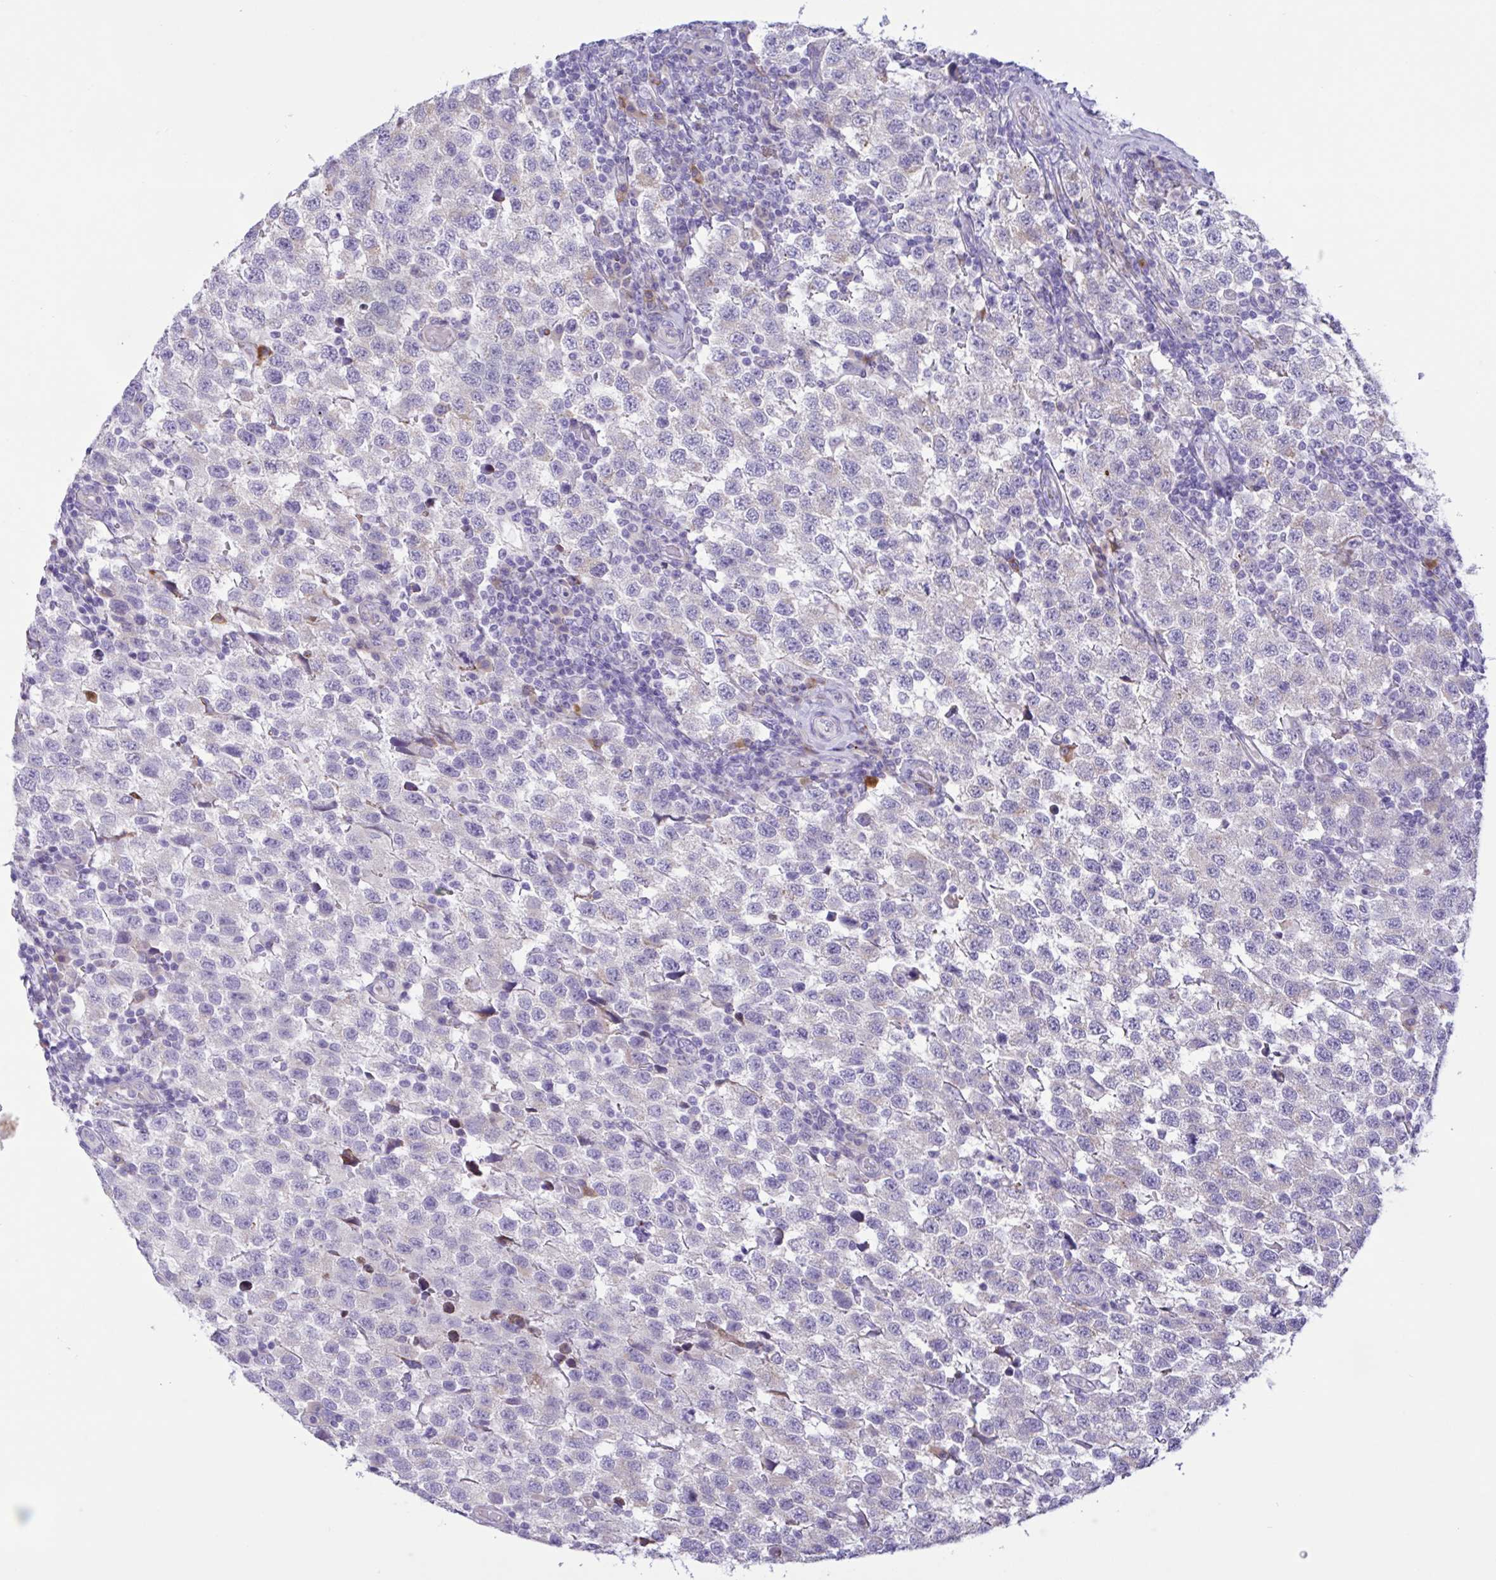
{"staining": {"intensity": "negative", "quantity": "none", "location": "none"}, "tissue": "testis cancer", "cell_type": "Tumor cells", "image_type": "cancer", "snomed": [{"axis": "morphology", "description": "Seminoma, NOS"}, {"axis": "topography", "description": "Testis"}], "caption": "Immunohistochemistry (IHC) of human seminoma (testis) exhibits no positivity in tumor cells.", "gene": "DSC3", "patient": {"sex": "male", "age": 34}}